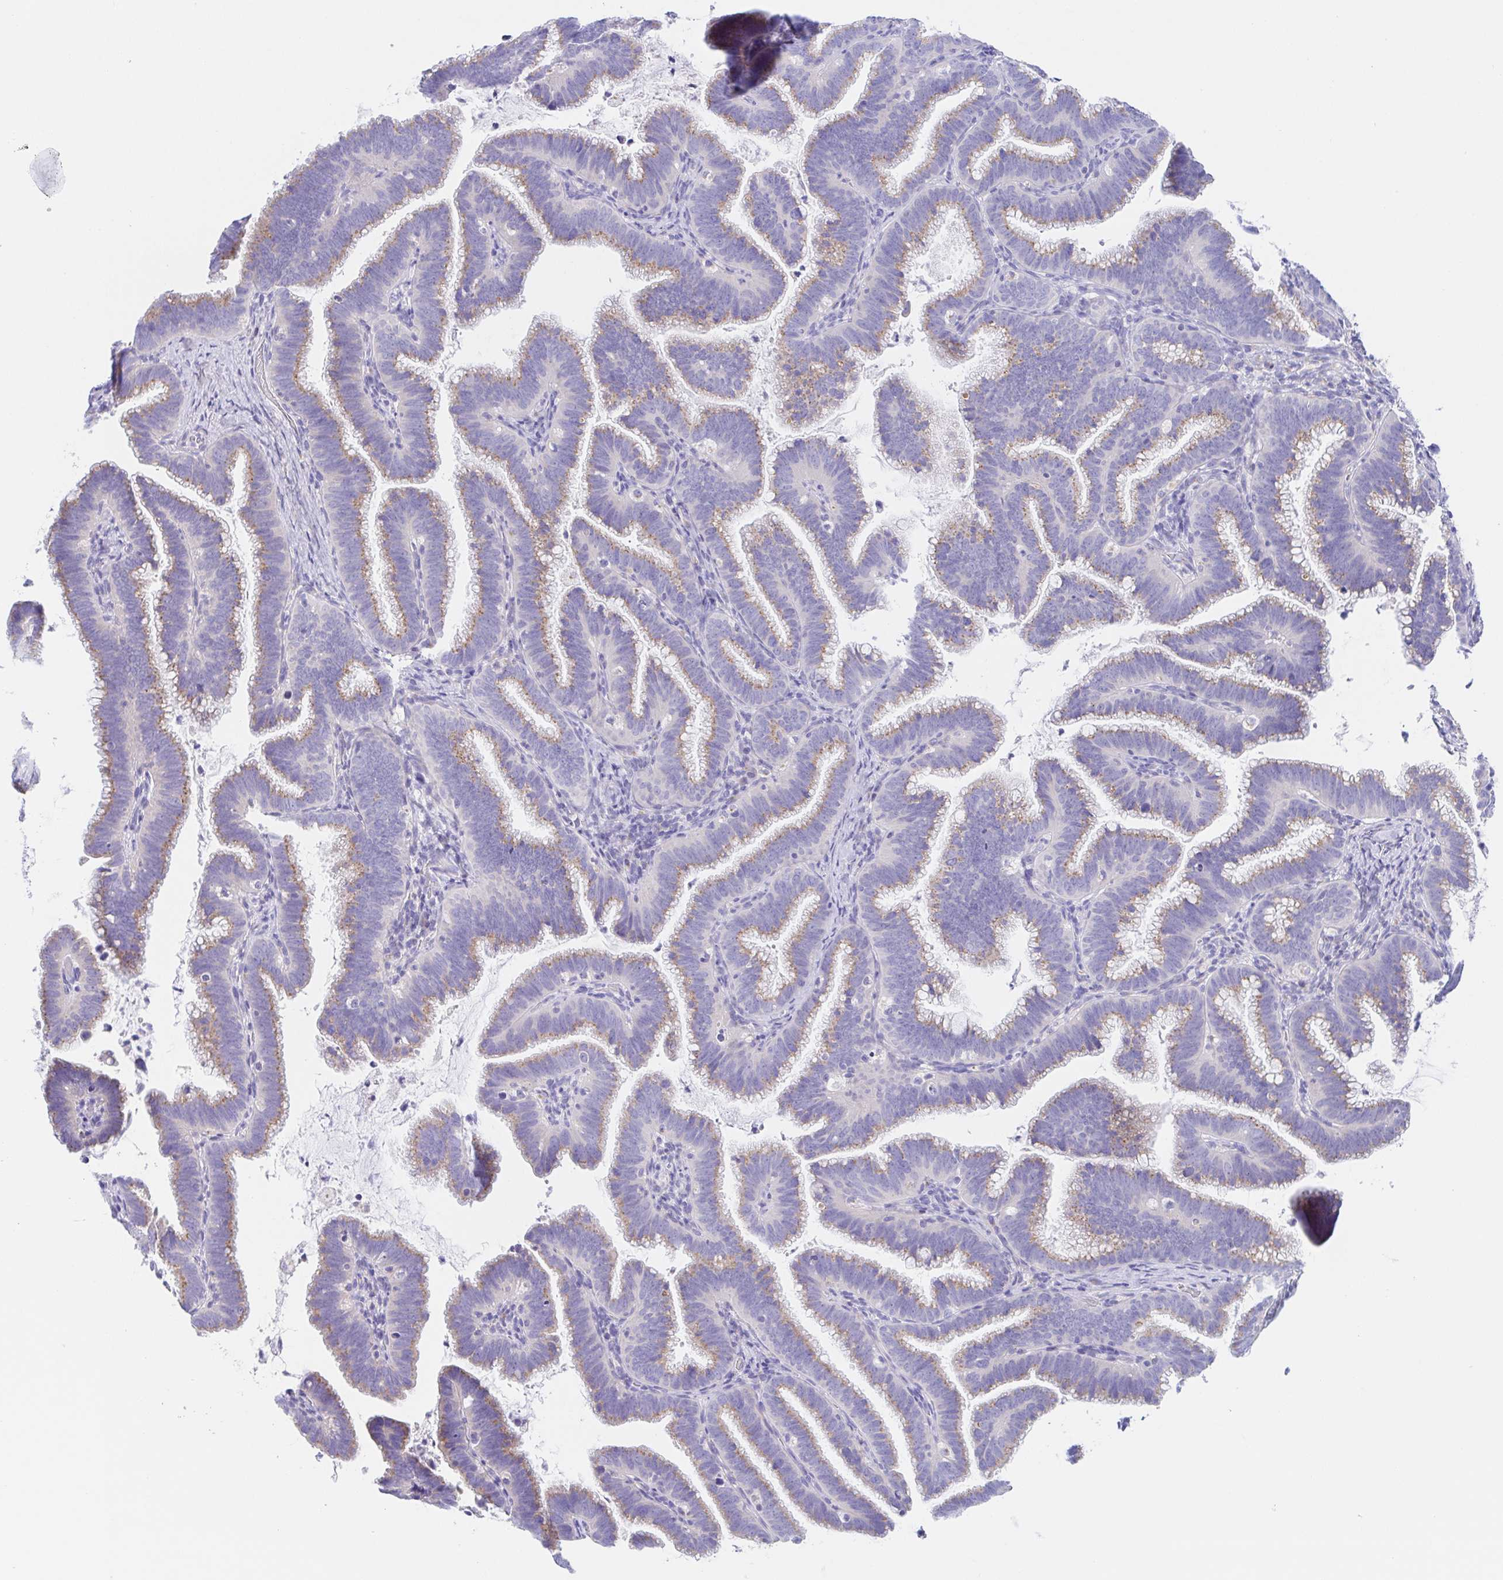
{"staining": {"intensity": "weak", "quantity": "25%-75%", "location": "cytoplasmic/membranous"}, "tissue": "cervical cancer", "cell_type": "Tumor cells", "image_type": "cancer", "snomed": [{"axis": "morphology", "description": "Adenocarcinoma, NOS"}, {"axis": "topography", "description": "Cervix"}], "caption": "Immunohistochemical staining of cervical cancer exhibits weak cytoplasmic/membranous protein positivity in approximately 25%-75% of tumor cells. The staining was performed using DAB (3,3'-diaminobenzidine) to visualize the protein expression in brown, while the nuclei were stained in blue with hematoxylin (Magnification: 20x).", "gene": "SCG3", "patient": {"sex": "female", "age": 61}}